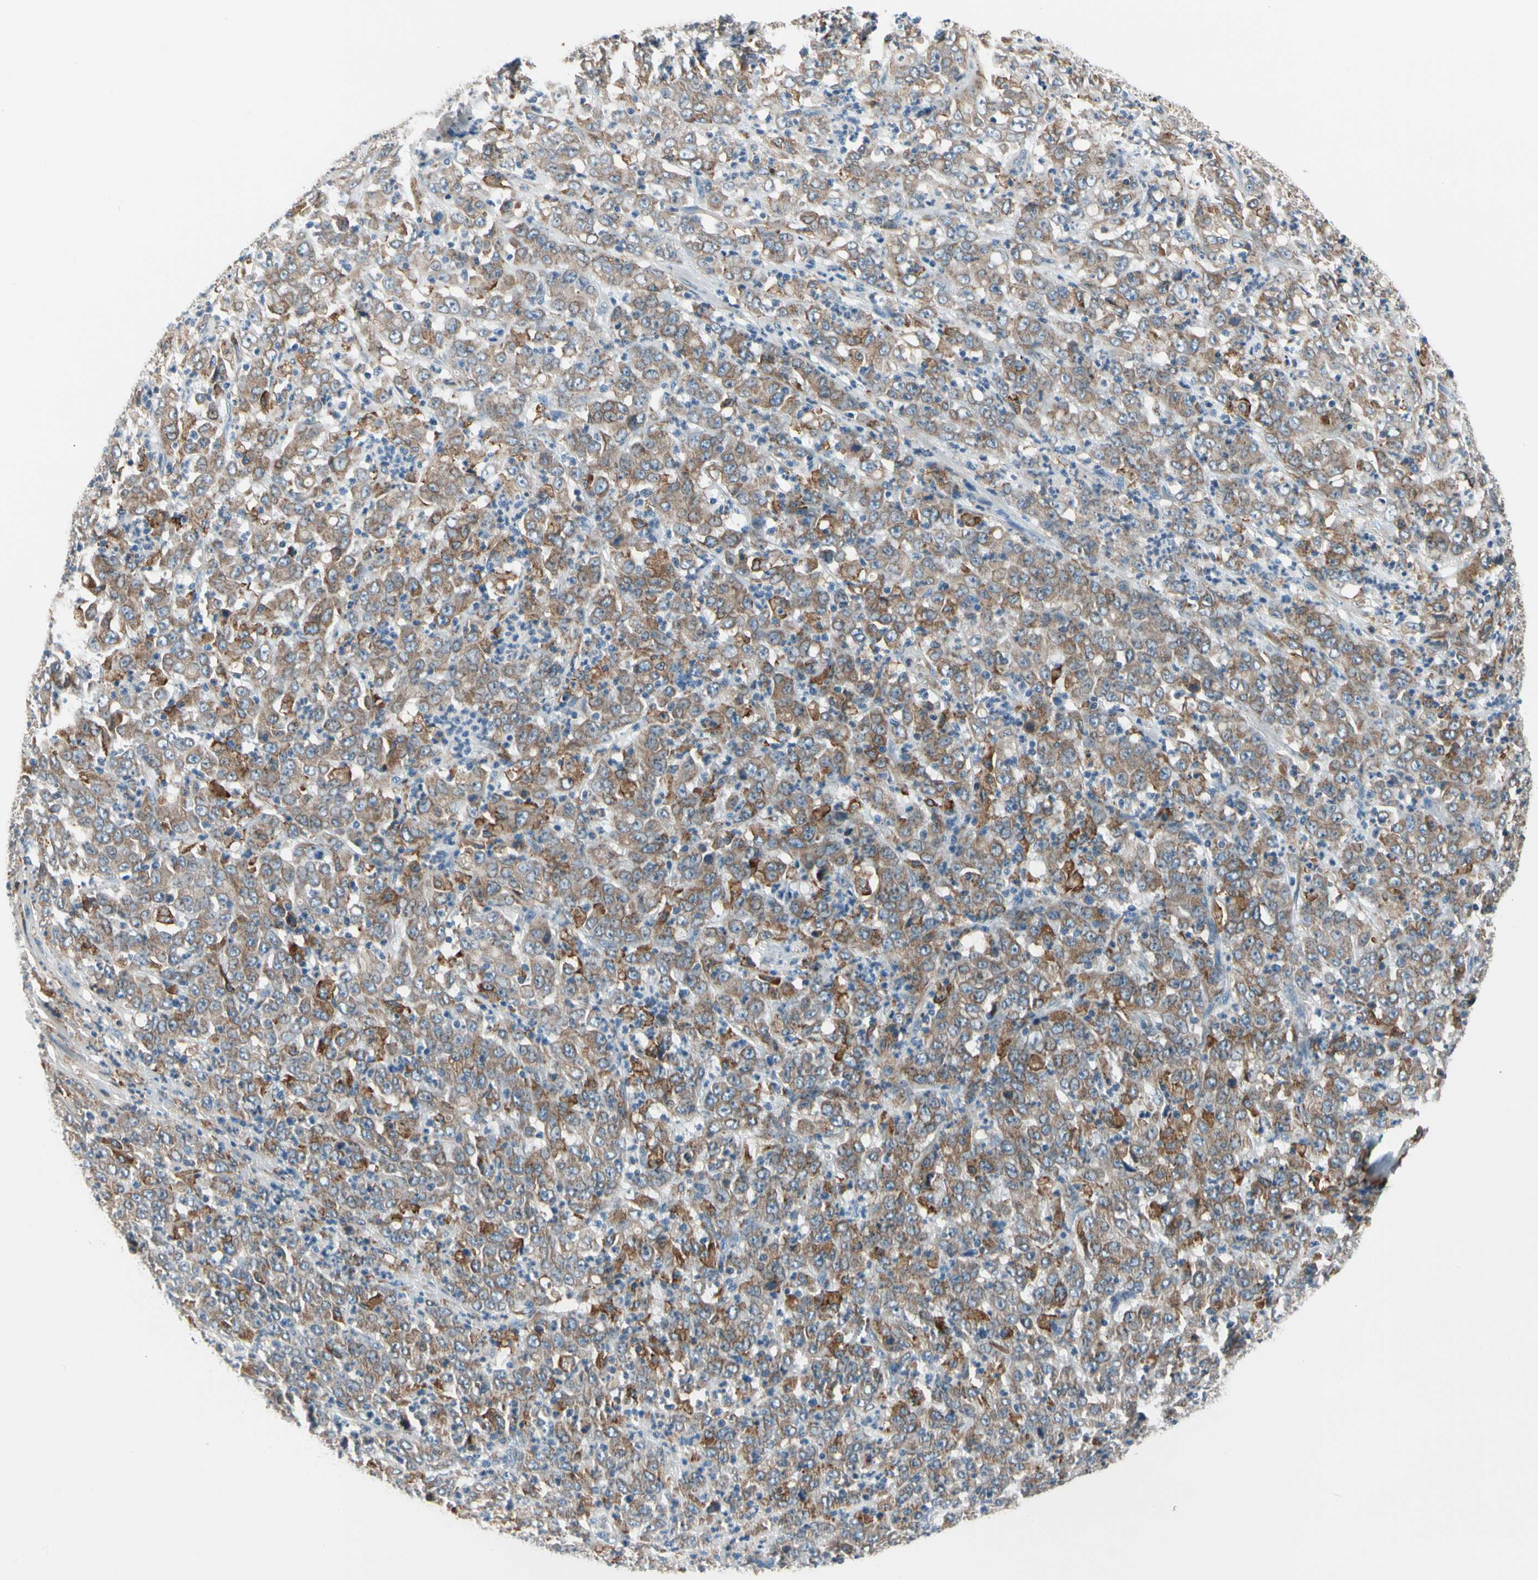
{"staining": {"intensity": "moderate", "quantity": ">75%", "location": "cytoplasmic/membranous"}, "tissue": "stomach cancer", "cell_type": "Tumor cells", "image_type": "cancer", "snomed": [{"axis": "morphology", "description": "Adenocarcinoma, NOS"}, {"axis": "topography", "description": "Stomach, lower"}], "caption": "A micrograph of adenocarcinoma (stomach) stained for a protein demonstrates moderate cytoplasmic/membranous brown staining in tumor cells. Nuclei are stained in blue.", "gene": "LRPAP1", "patient": {"sex": "female", "age": 71}}